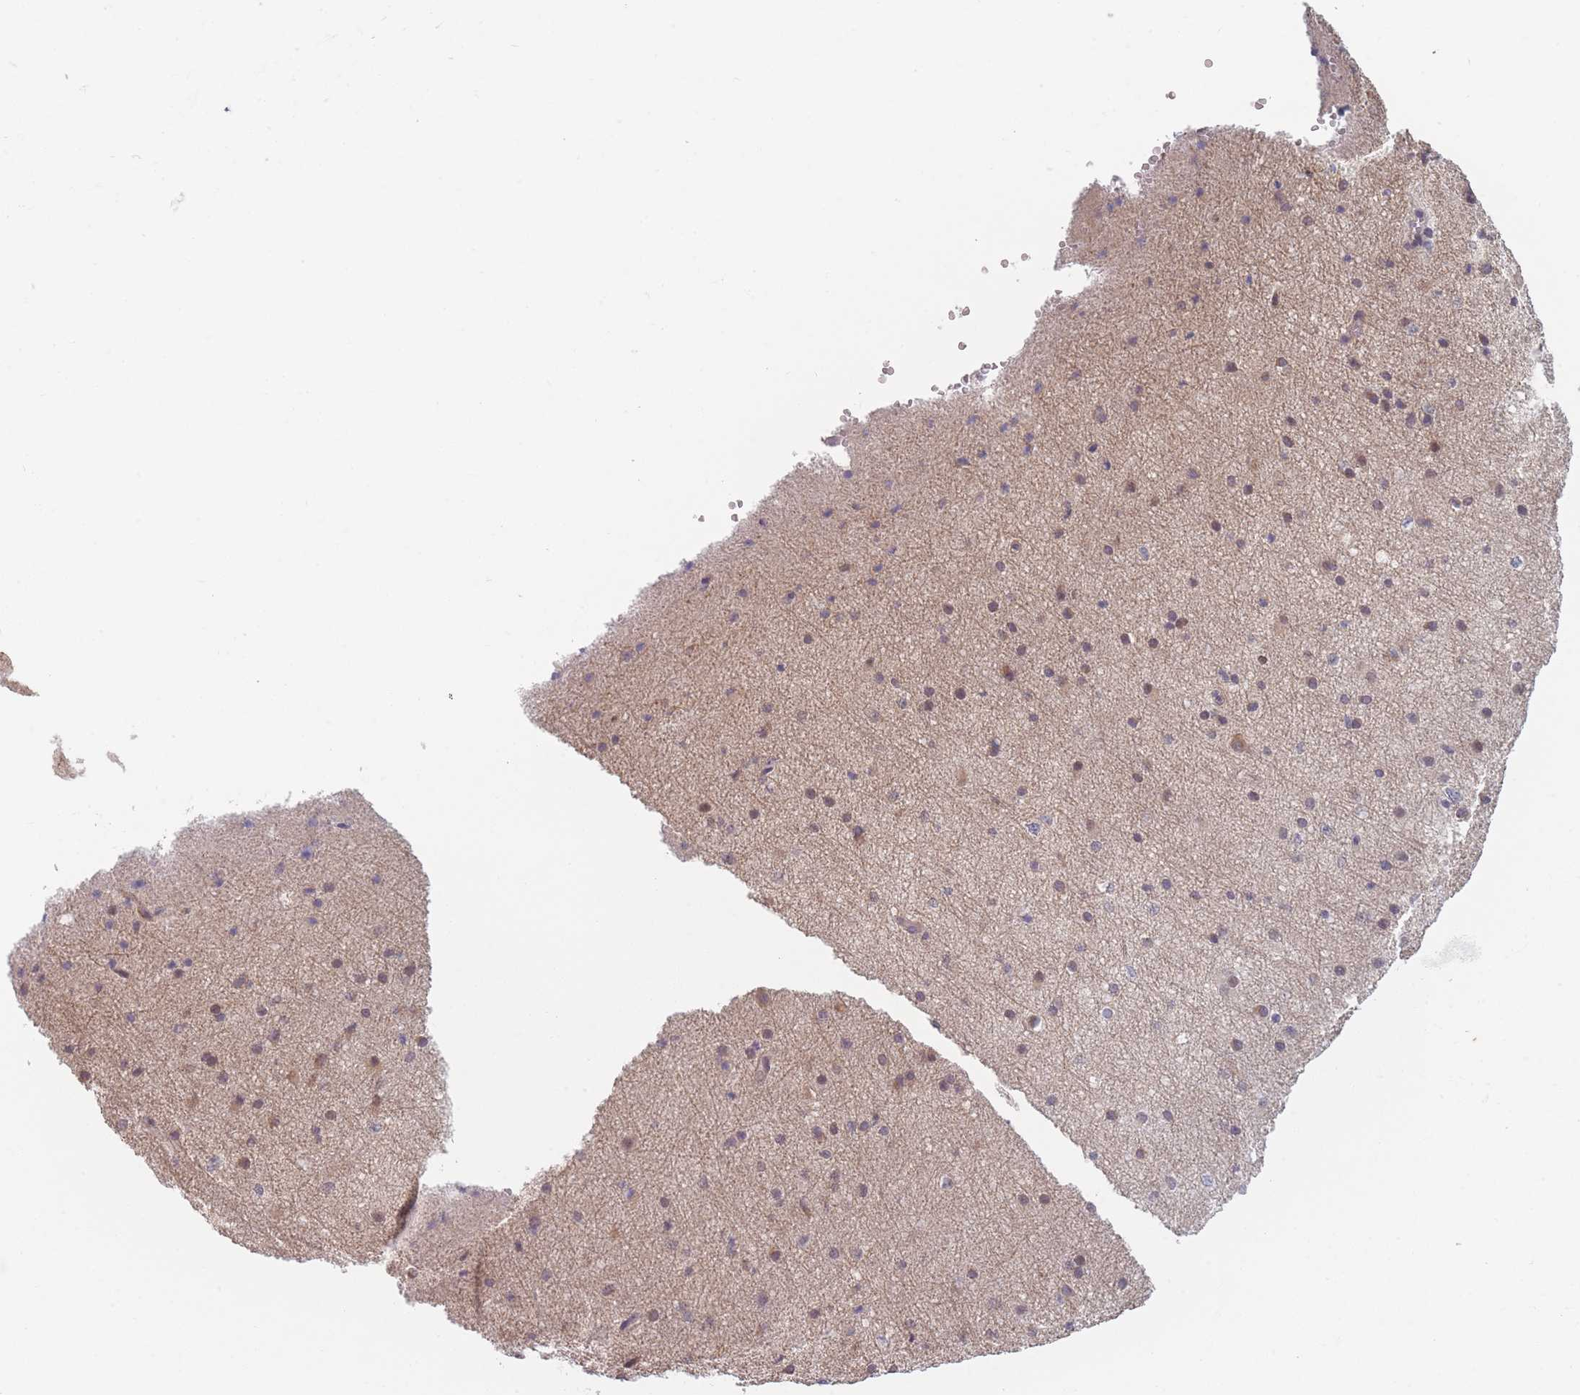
{"staining": {"intensity": "negative", "quantity": "none", "location": "none"}, "tissue": "cerebral cortex", "cell_type": "Endothelial cells", "image_type": "normal", "snomed": [{"axis": "morphology", "description": "Normal tissue, NOS"}, {"axis": "morphology", "description": "Developmental malformation"}, {"axis": "topography", "description": "Cerebral cortex"}], "caption": "Micrograph shows no significant protein positivity in endothelial cells of normal cerebral cortex. (Stains: DAB (3,3'-diaminobenzidine) immunohistochemistry (IHC) with hematoxylin counter stain, Microscopy: brightfield microscopy at high magnification).", "gene": "ANKRD10", "patient": {"sex": "female", "age": 30}}